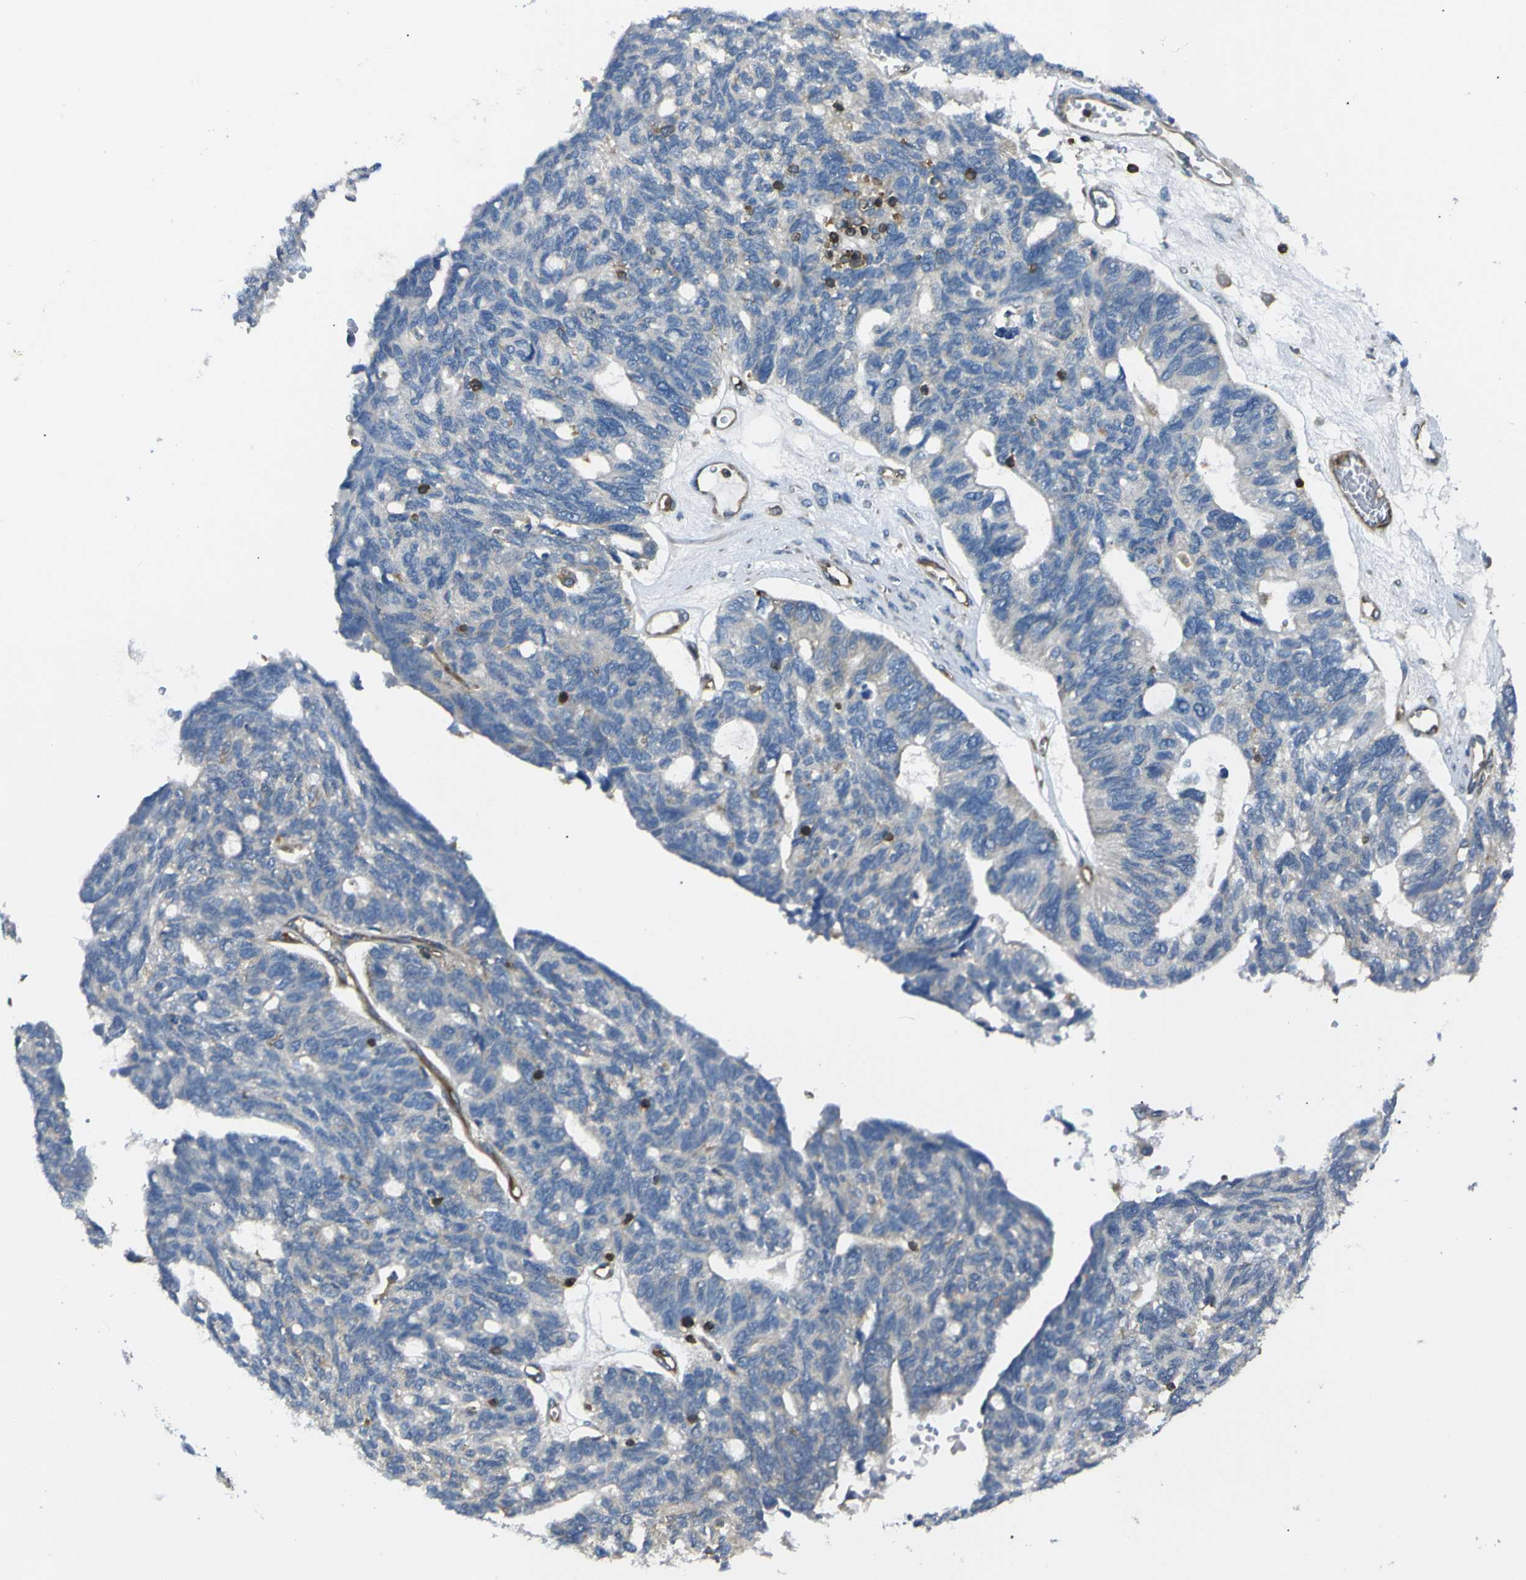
{"staining": {"intensity": "weak", "quantity": "<25%", "location": "cytoplasmic/membranous"}, "tissue": "ovarian cancer", "cell_type": "Tumor cells", "image_type": "cancer", "snomed": [{"axis": "morphology", "description": "Cystadenocarcinoma, serous, NOS"}, {"axis": "topography", "description": "Ovary"}], "caption": "DAB immunohistochemical staining of ovarian serous cystadenocarcinoma reveals no significant positivity in tumor cells. (Stains: DAB immunohistochemistry (IHC) with hematoxylin counter stain, Microscopy: brightfield microscopy at high magnification).", "gene": "ARHGEF1", "patient": {"sex": "female", "age": 79}}